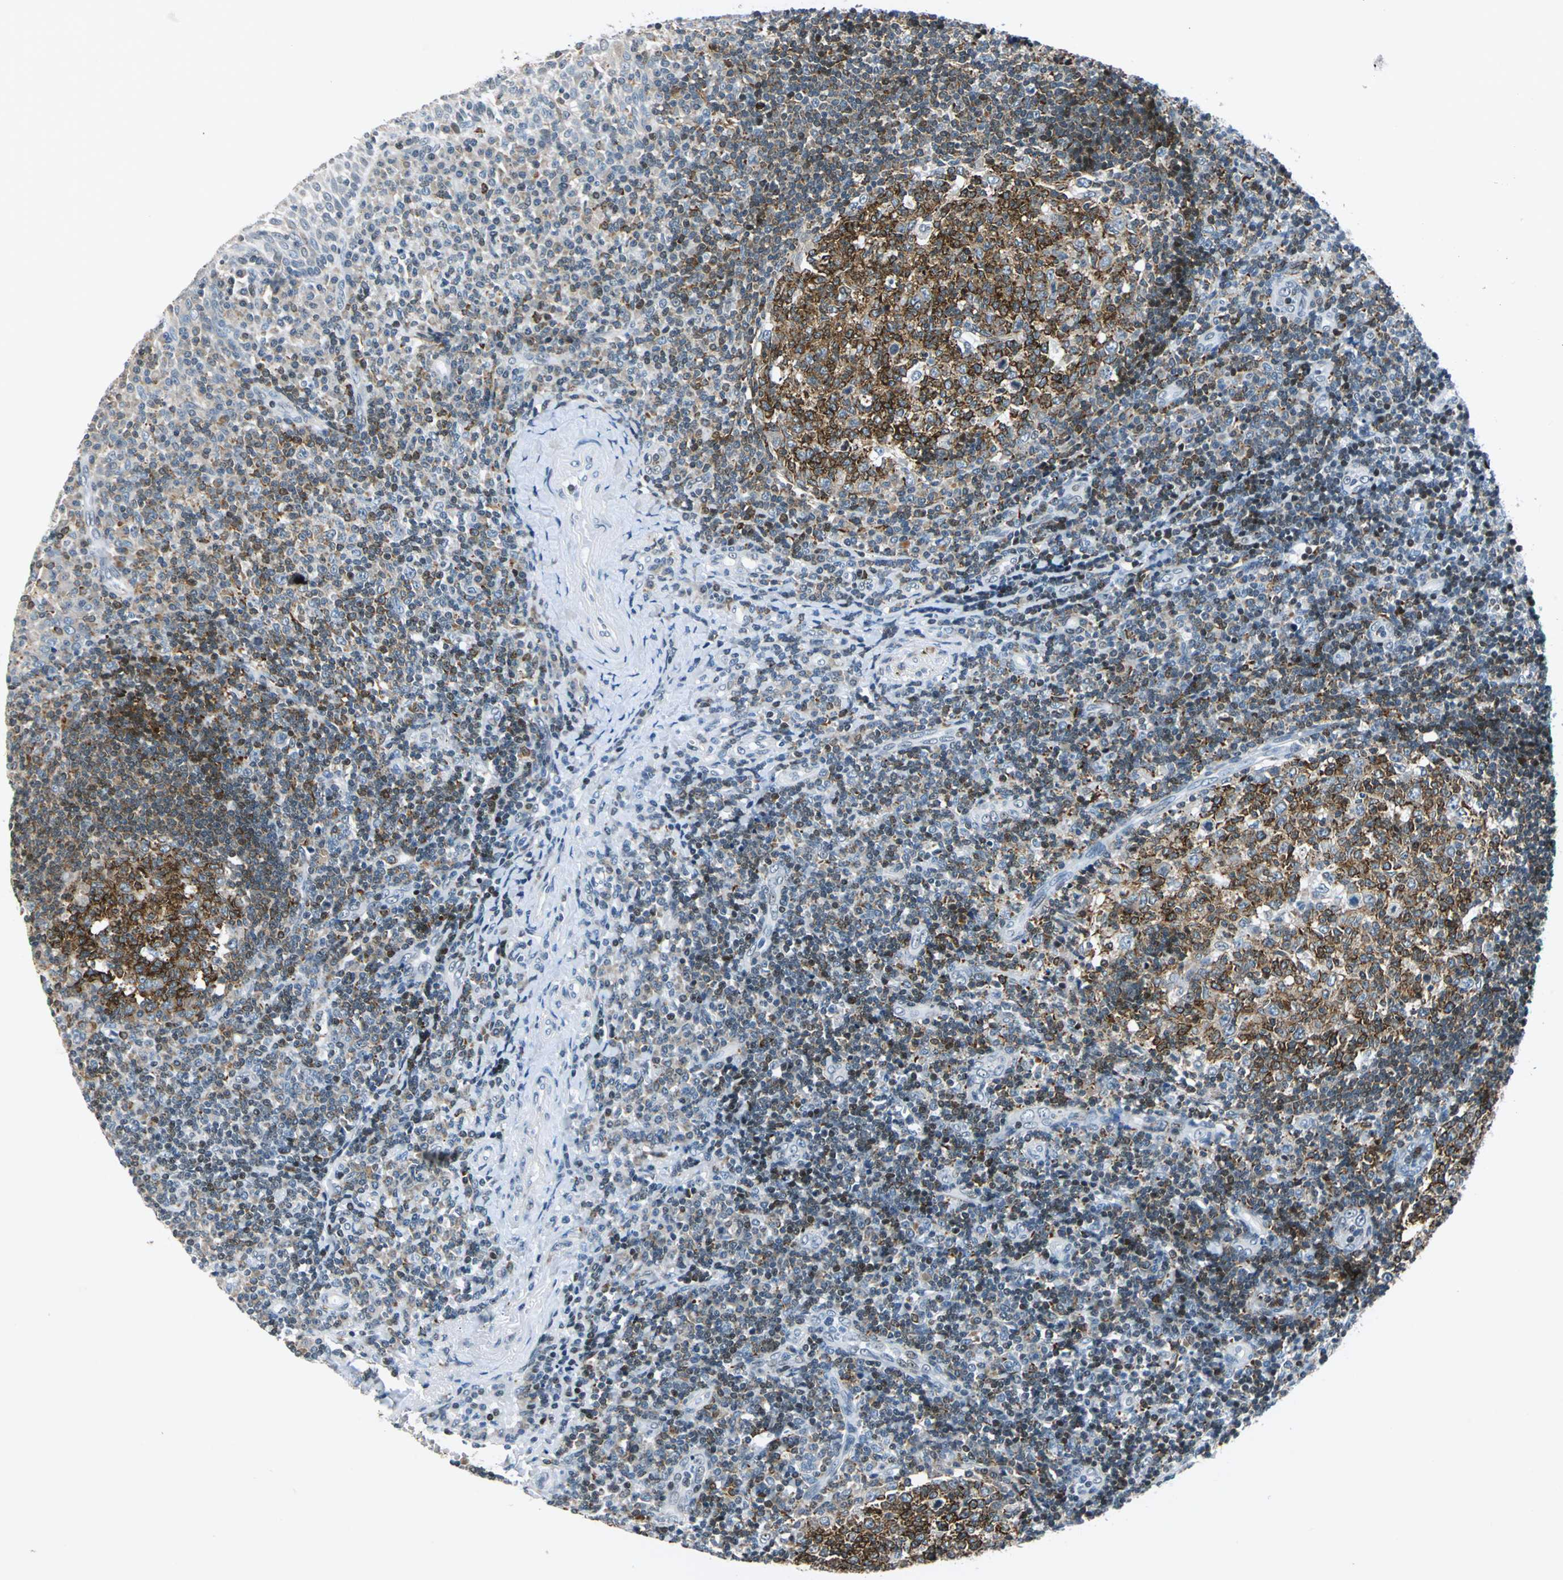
{"staining": {"intensity": "strong", "quantity": ">75%", "location": "cytoplasmic/membranous"}, "tissue": "tonsil", "cell_type": "Germinal center cells", "image_type": "normal", "snomed": [{"axis": "morphology", "description": "Normal tissue, NOS"}, {"axis": "topography", "description": "Tonsil"}], "caption": "This image displays immunohistochemistry (IHC) staining of normal human tonsil, with high strong cytoplasmic/membranous positivity in about >75% of germinal center cells.", "gene": "HCFC2", "patient": {"sex": "female", "age": 40}}